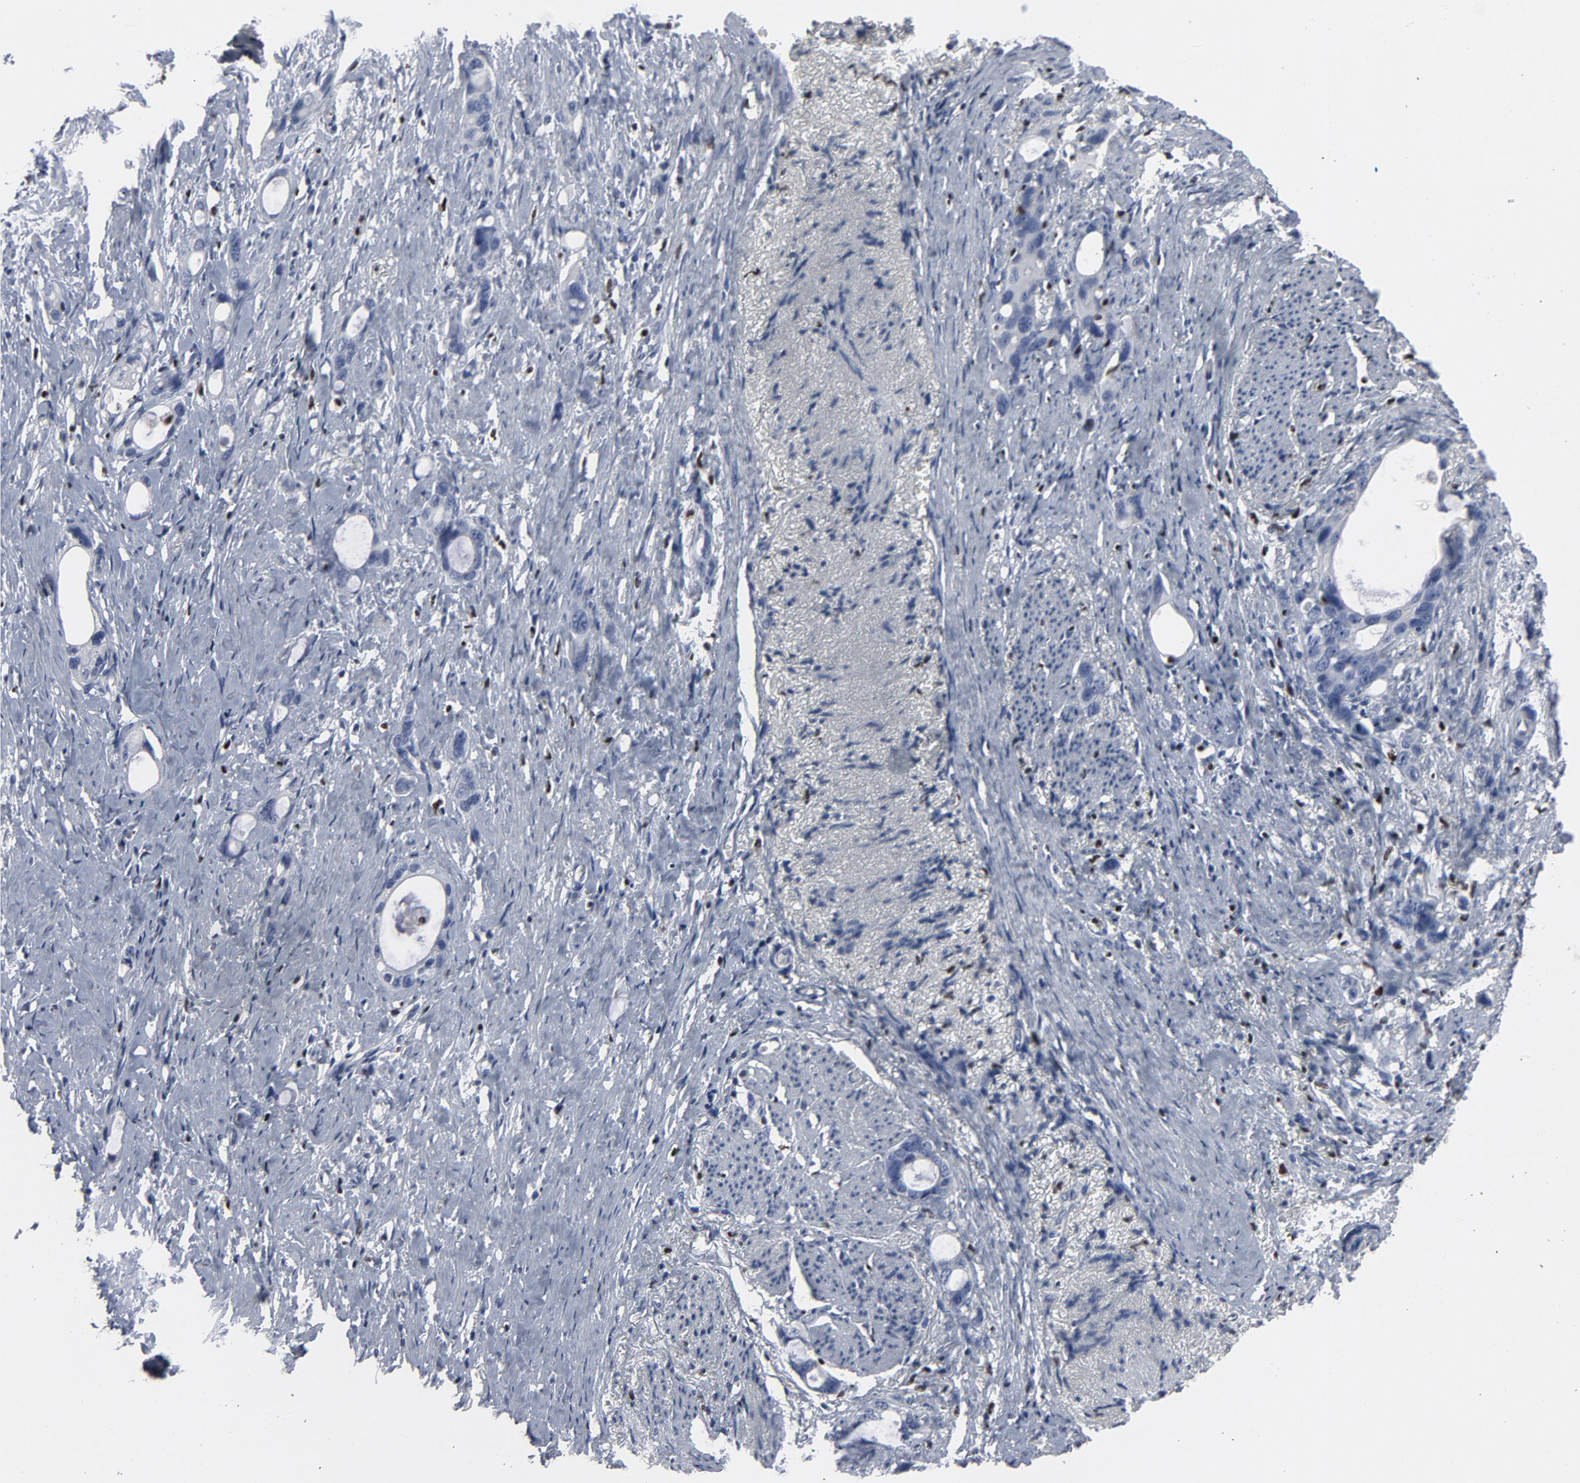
{"staining": {"intensity": "negative", "quantity": "none", "location": "none"}, "tissue": "stomach cancer", "cell_type": "Tumor cells", "image_type": "cancer", "snomed": [{"axis": "morphology", "description": "Adenocarcinoma, NOS"}, {"axis": "topography", "description": "Stomach"}], "caption": "Immunohistochemistry of adenocarcinoma (stomach) displays no expression in tumor cells.", "gene": "SPI1", "patient": {"sex": "female", "age": 75}}